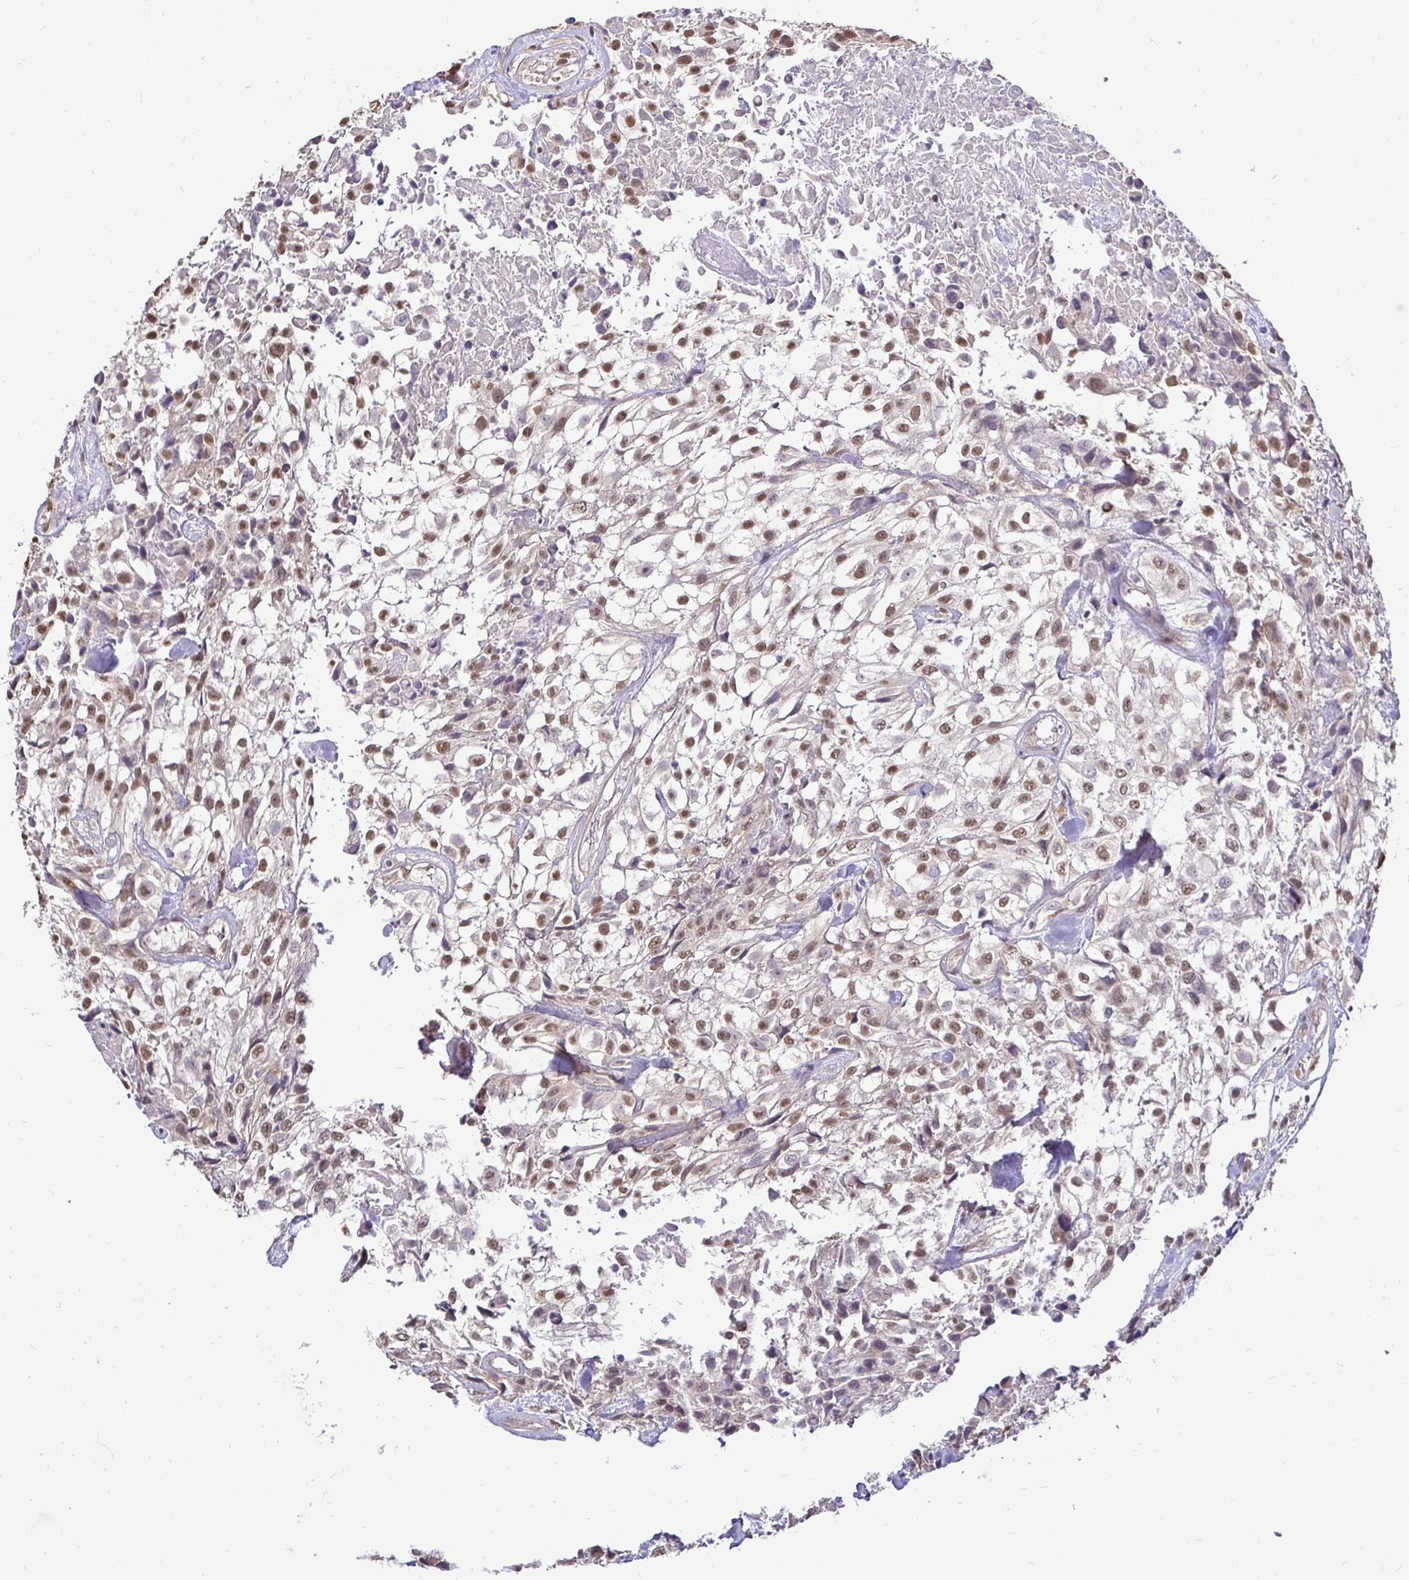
{"staining": {"intensity": "moderate", "quantity": ">75%", "location": "nuclear"}, "tissue": "urothelial cancer", "cell_type": "Tumor cells", "image_type": "cancer", "snomed": [{"axis": "morphology", "description": "Urothelial carcinoma, High grade"}, {"axis": "topography", "description": "Urinary bladder"}], "caption": "IHC (DAB) staining of urothelial carcinoma (high-grade) displays moderate nuclear protein expression in about >75% of tumor cells. The protein is stained brown, and the nuclei are stained in blue (DAB (3,3'-diaminobenzidine) IHC with brightfield microscopy, high magnification).", "gene": "RHEBL1", "patient": {"sex": "male", "age": 56}}